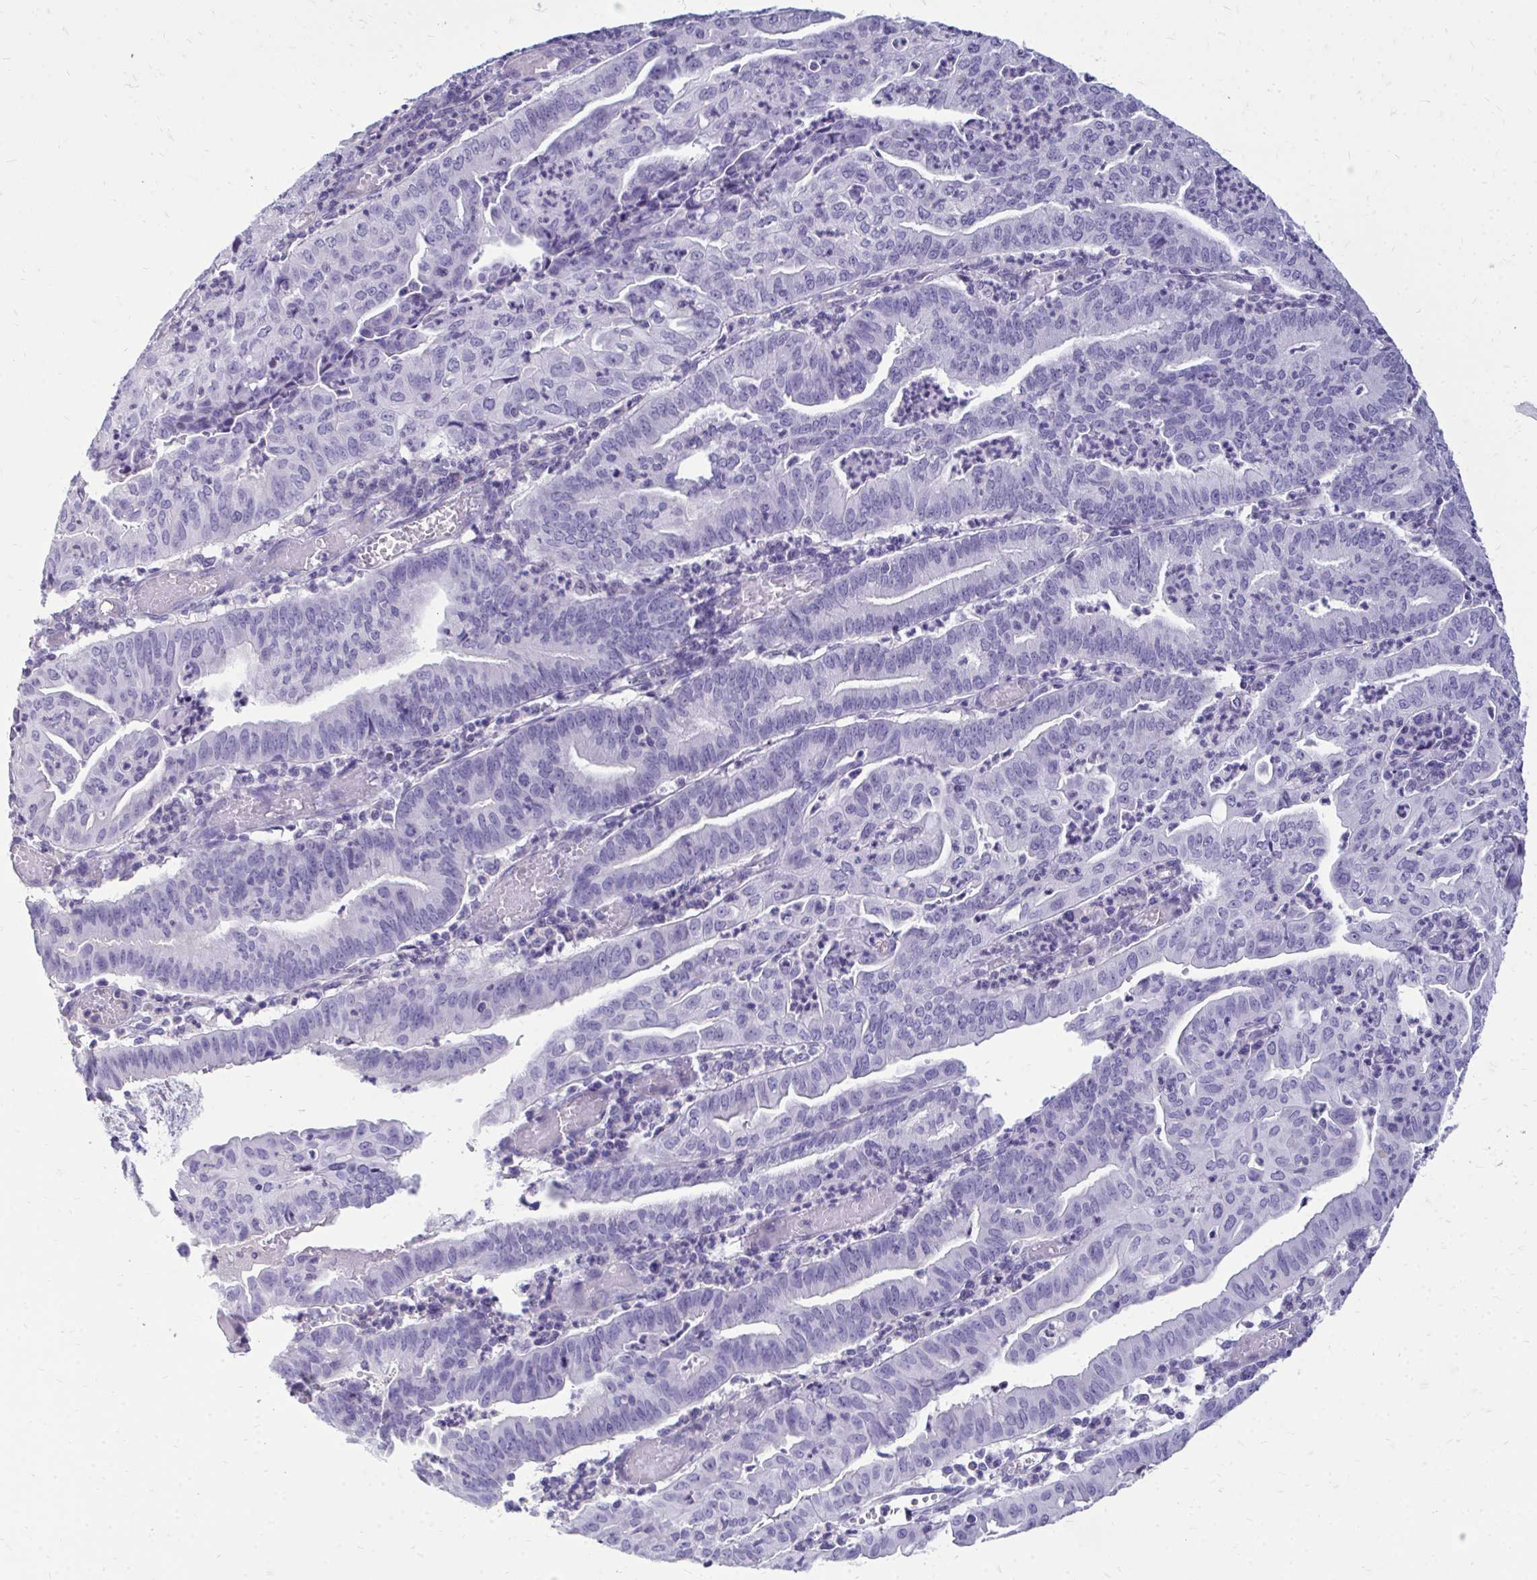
{"staining": {"intensity": "negative", "quantity": "none", "location": "none"}, "tissue": "endometrial cancer", "cell_type": "Tumor cells", "image_type": "cancer", "snomed": [{"axis": "morphology", "description": "Adenocarcinoma, NOS"}, {"axis": "topography", "description": "Endometrium"}], "caption": "This is an immunohistochemistry (IHC) photomicrograph of endometrial cancer (adenocarcinoma). There is no expression in tumor cells.", "gene": "FABP3", "patient": {"sex": "female", "age": 60}}